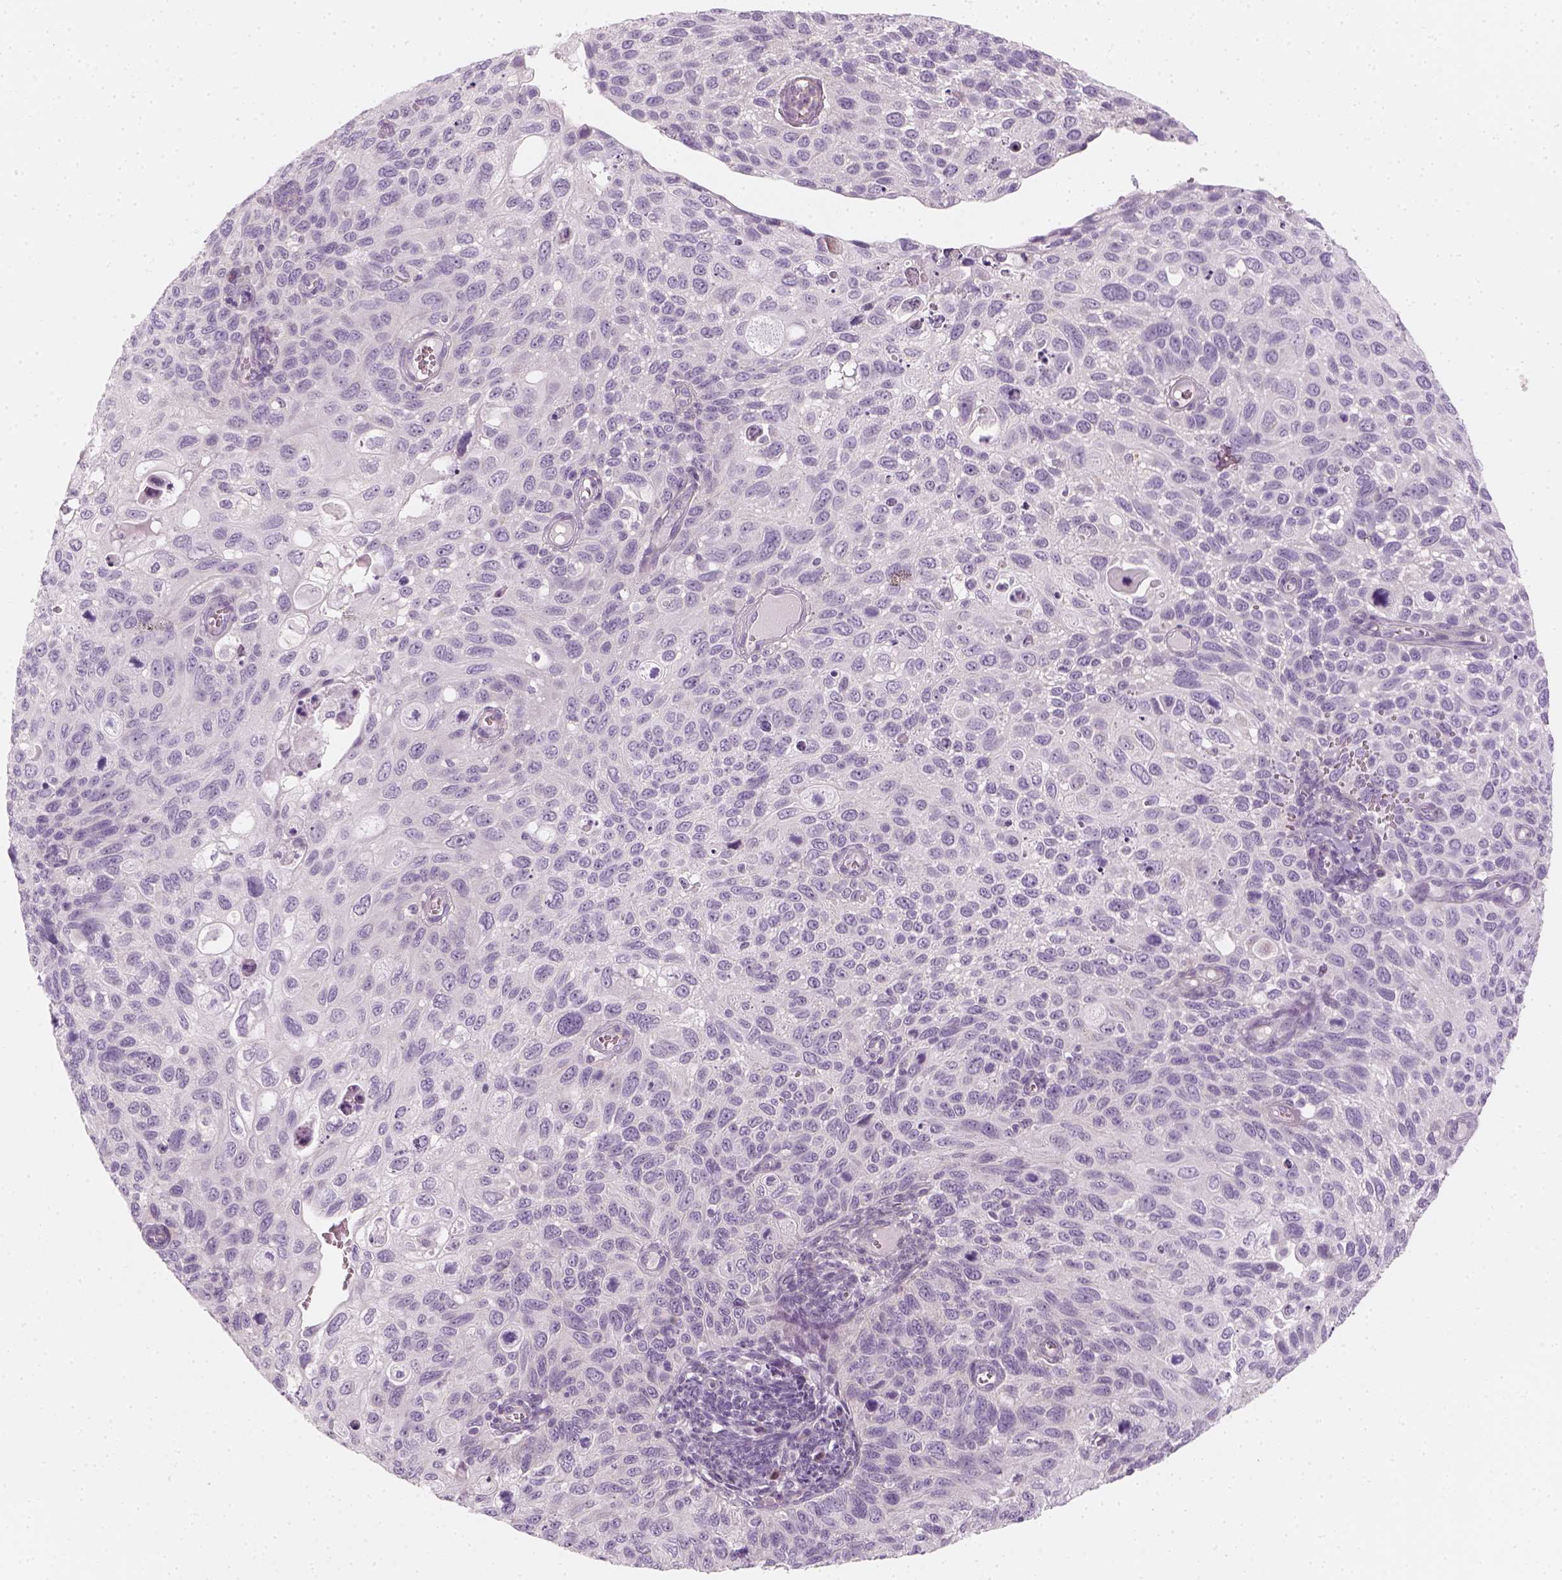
{"staining": {"intensity": "negative", "quantity": "none", "location": "none"}, "tissue": "cervical cancer", "cell_type": "Tumor cells", "image_type": "cancer", "snomed": [{"axis": "morphology", "description": "Squamous cell carcinoma, NOS"}, {"axis": "topography", "description": "Cervix"}], "caption": "Human cervical cancer stained for a protein using IHC displays no staining in tumor cells.", "gene": "PRAME", "patient": {"sex": "female", "age": 70}}